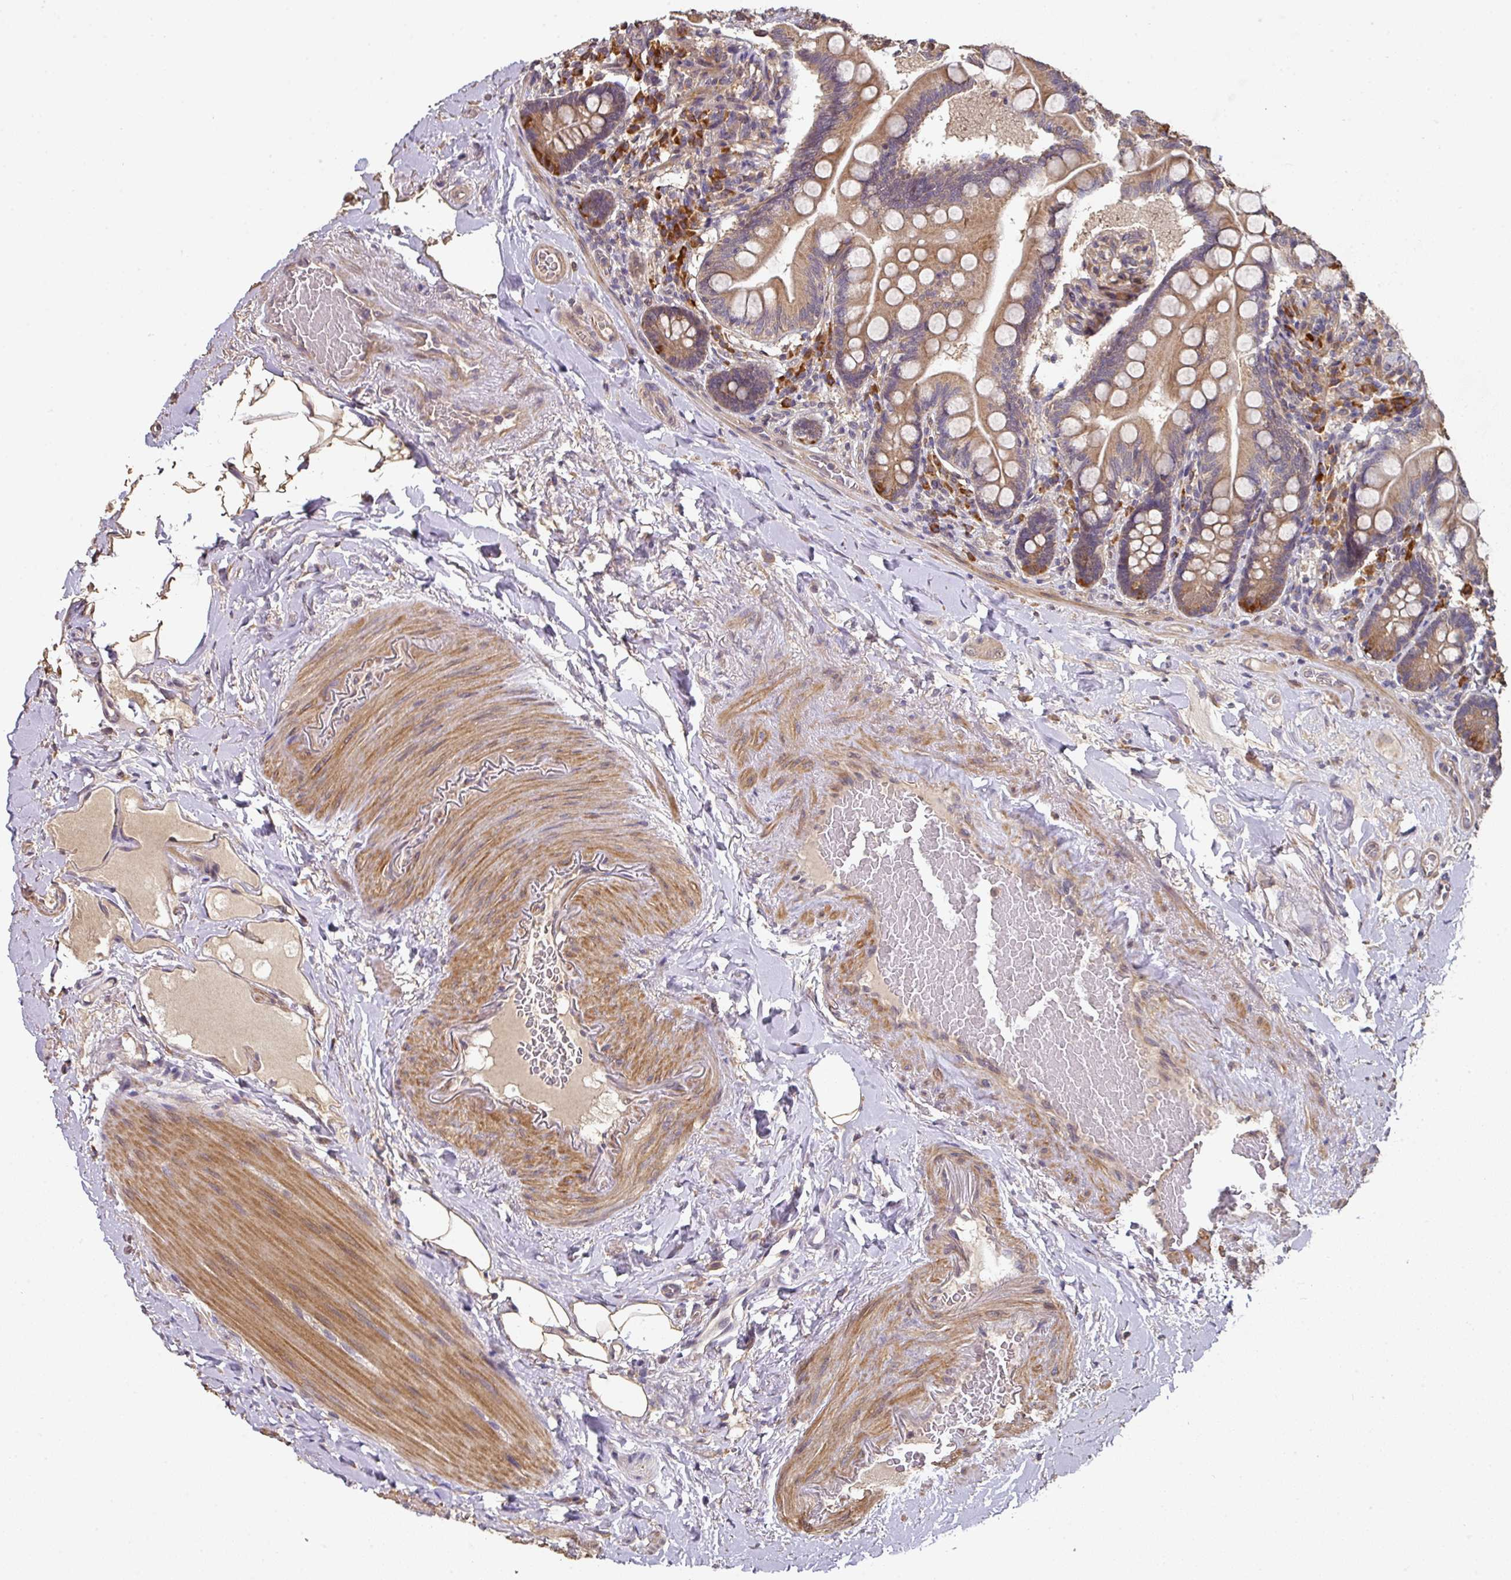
{"staining": {"intensity": "moderate", "quantity": ">75%", "location": "cytoplasmic/membranous"}, "tissue": "small intestine", "cell_type": "Glandular cells", "image_type": "normal", "snomed": [{"axis": "morphology", "description": "Normal tissue, NOS"}, {"axis": "topography", "description": "Small intestine"}], "caption": "The photomicrograph reveals immunohistochemical staining of unremarkable small intestine. There is moderate cytoplasmic/membranous expression is identified in about >75% of glandular cells.", "gene": "ACVR2B", "patient": {"sex": "female", "age": 64}}